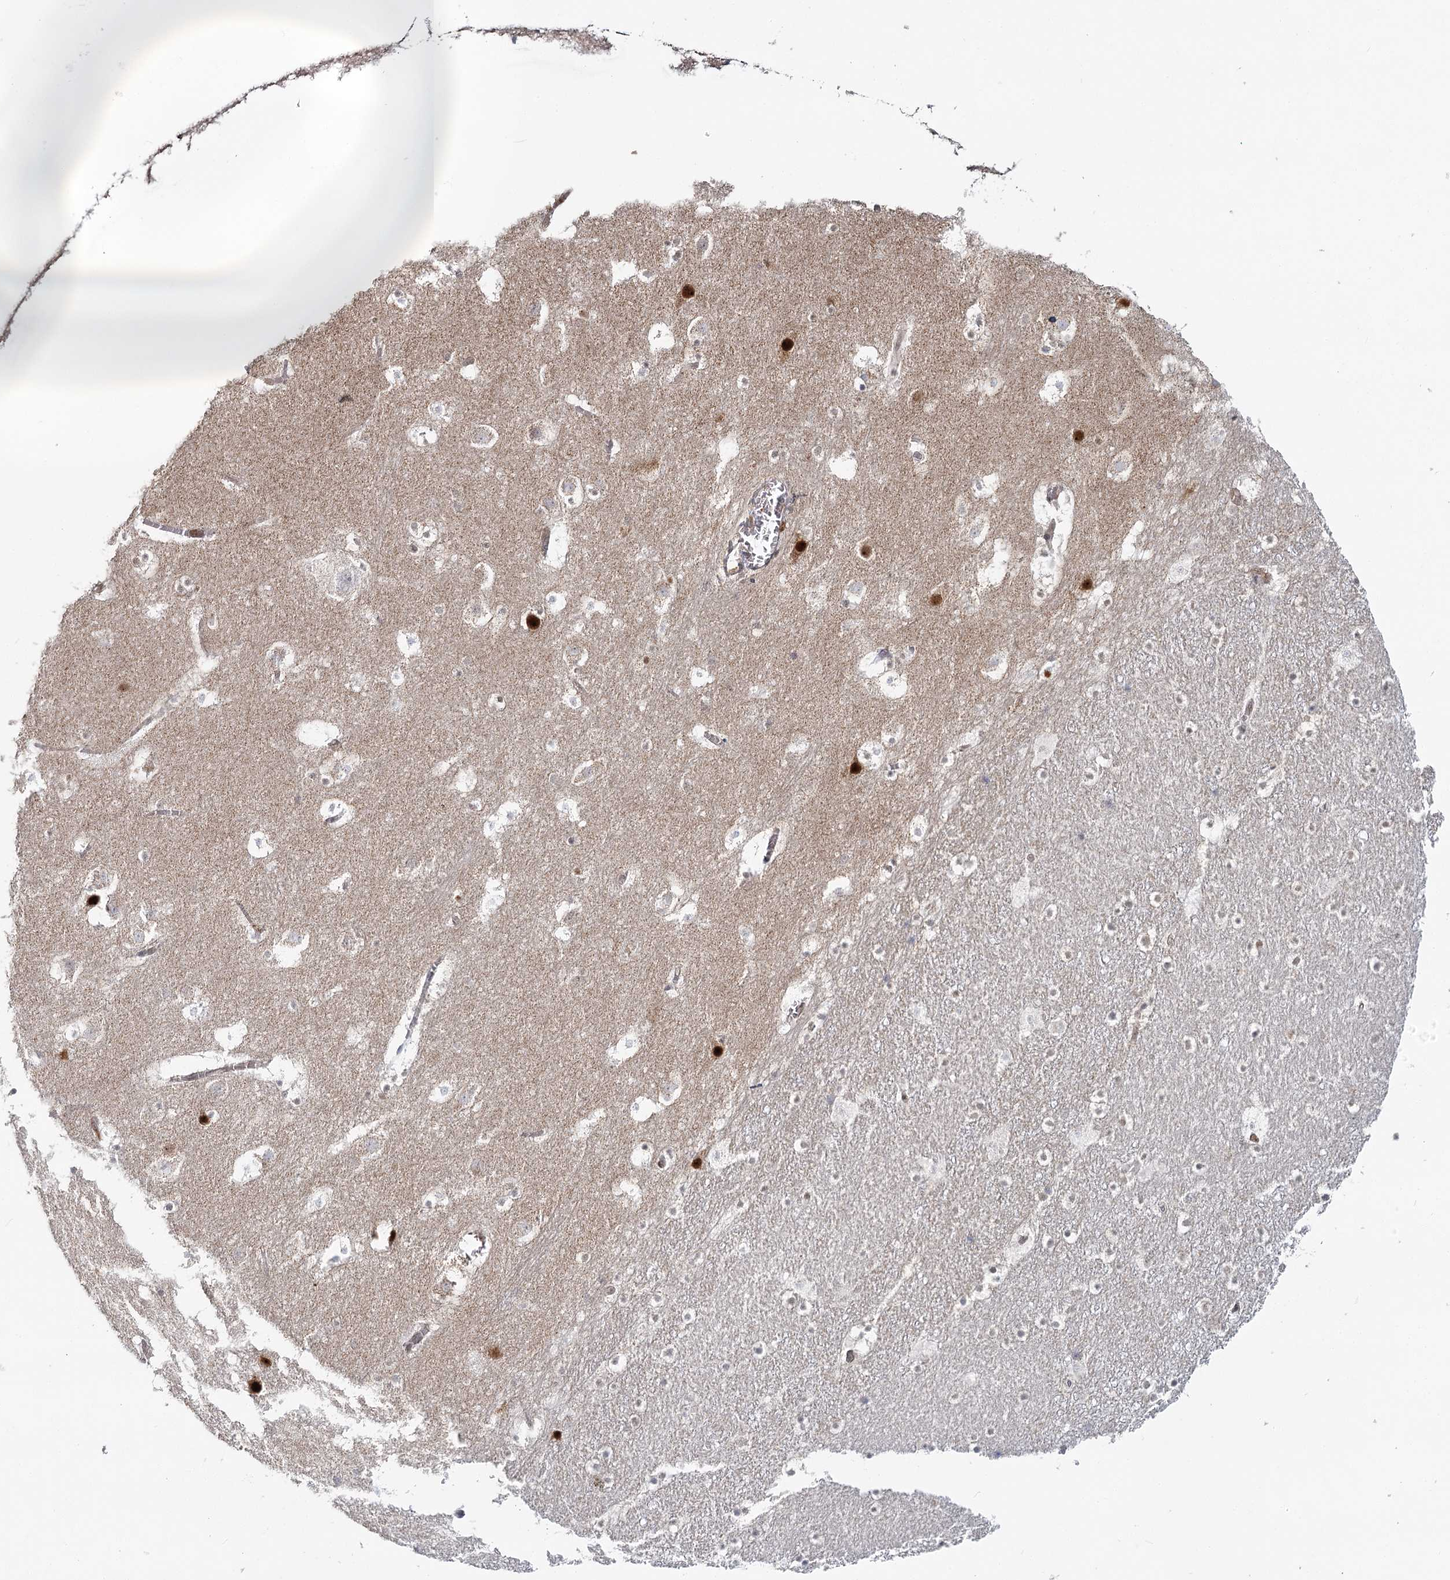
{"staining": {"intensity": "strong", "quantity": "<25%", "location": "nuclear"}, "tissue": "caudate", "cell_type": "Glial cells", "image_type": "normal", "snomed": [{"axis": "morphology", "description": "Normal tissue, NOS"}, {"axis": "topography", "description": "Lateral ventricle wall"}], "caption": "Normal caudate was stained to show a protein in brown. There is medium levels of strong nuclear positivity in approximately <25% of glial cells.", "gene": "FAM120B", "patient": {"sex": "male", "age": 45}}